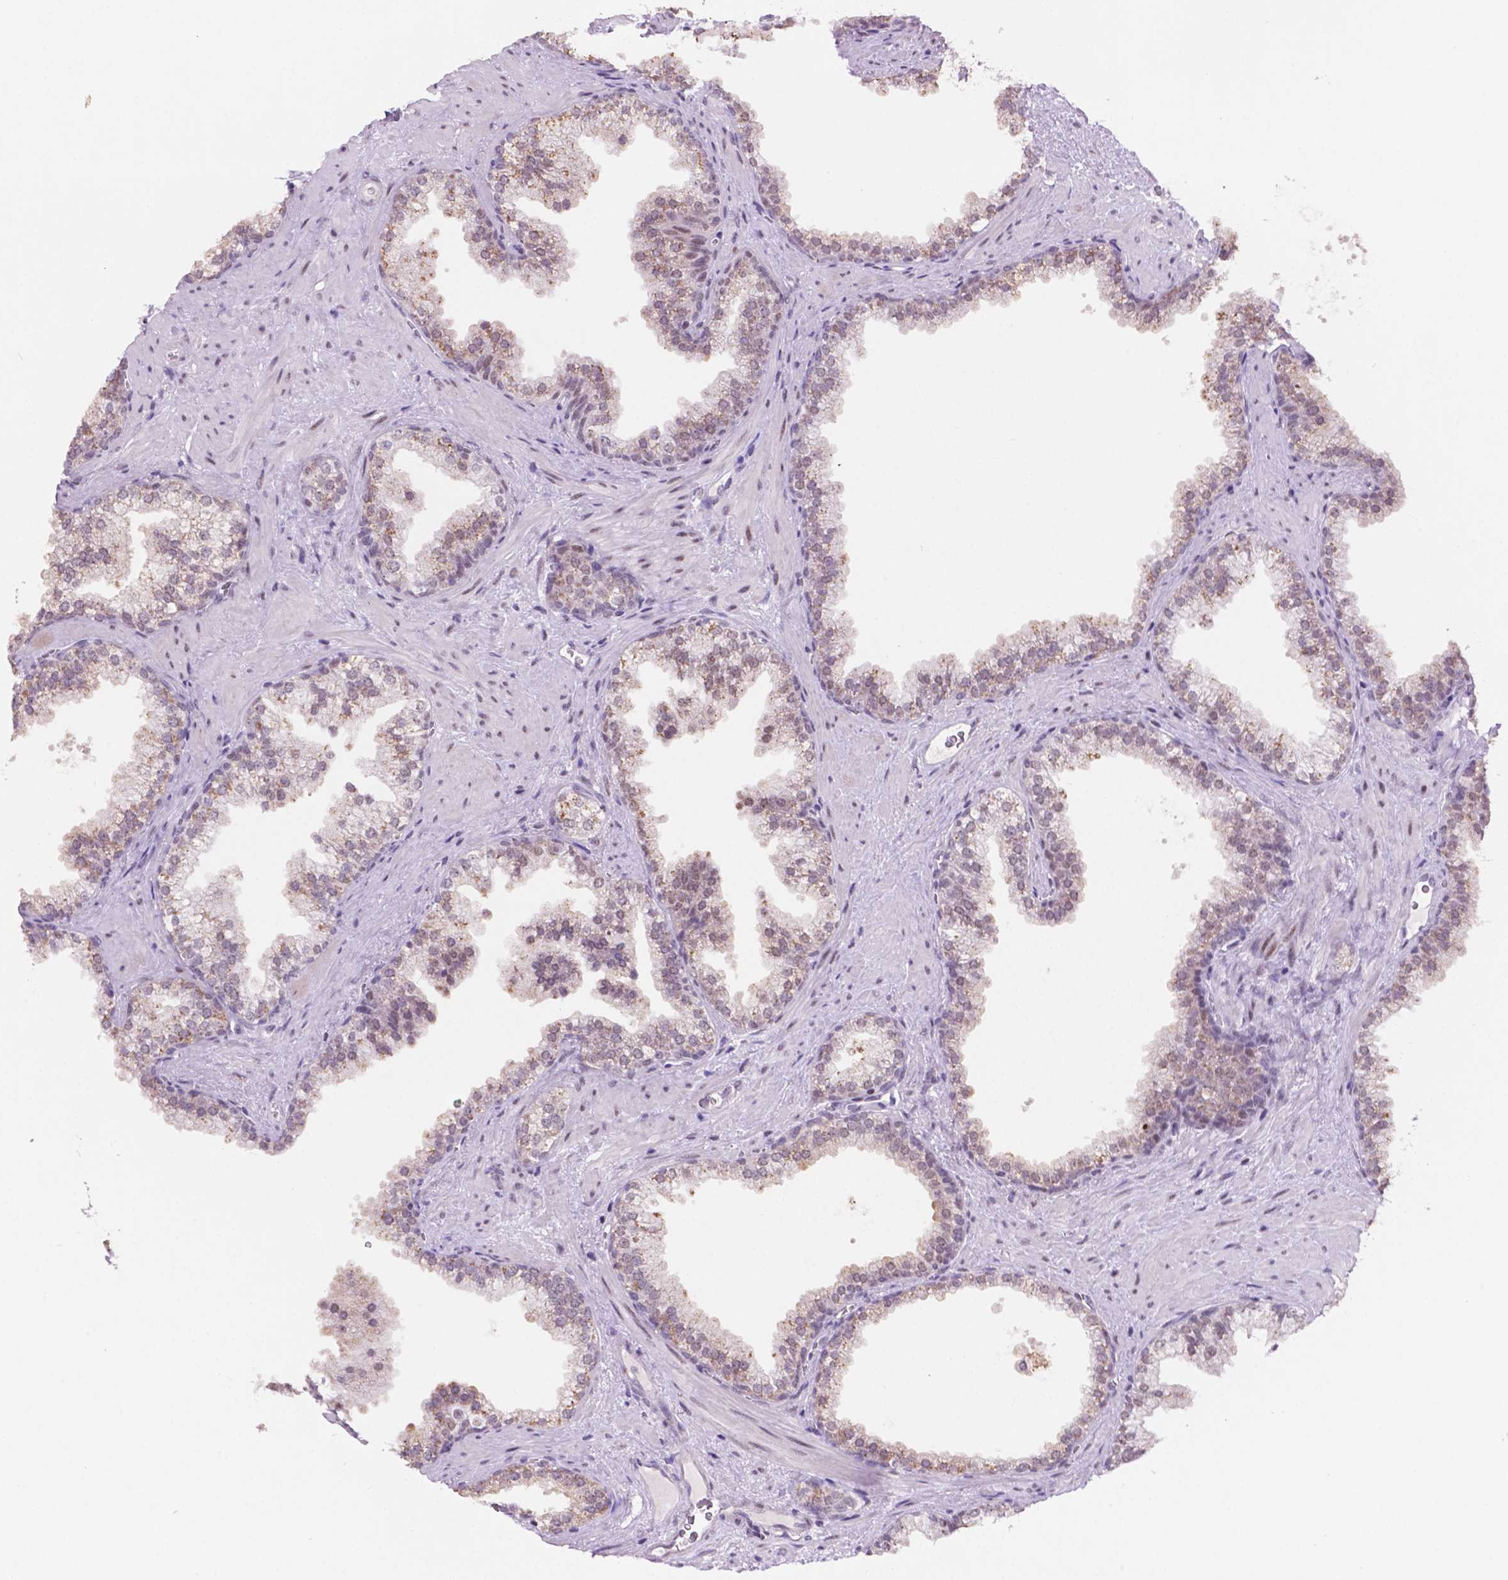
{"staining": {"intensity": "moderate", "quantity": "<25%", "location": "cytoplasmic/membranous"}, "tissue": "prostate", "cell_type": "Glandular cells", "image_type": "normal", "snomed": [{"axis": "morphology", "description": "Normal tissue, NOS"}, {"axis": "topography", "description": "Prostate"}], "caption": "Immunohistochemistry micrograph of benign prostate stained for a protein (brown), which reveals low levels of moderate cytoplasmic/membranous staining in about <25% of glandular cells.", "gene": "NCOR1", "patient": {"sex": "male", "age": 79}}